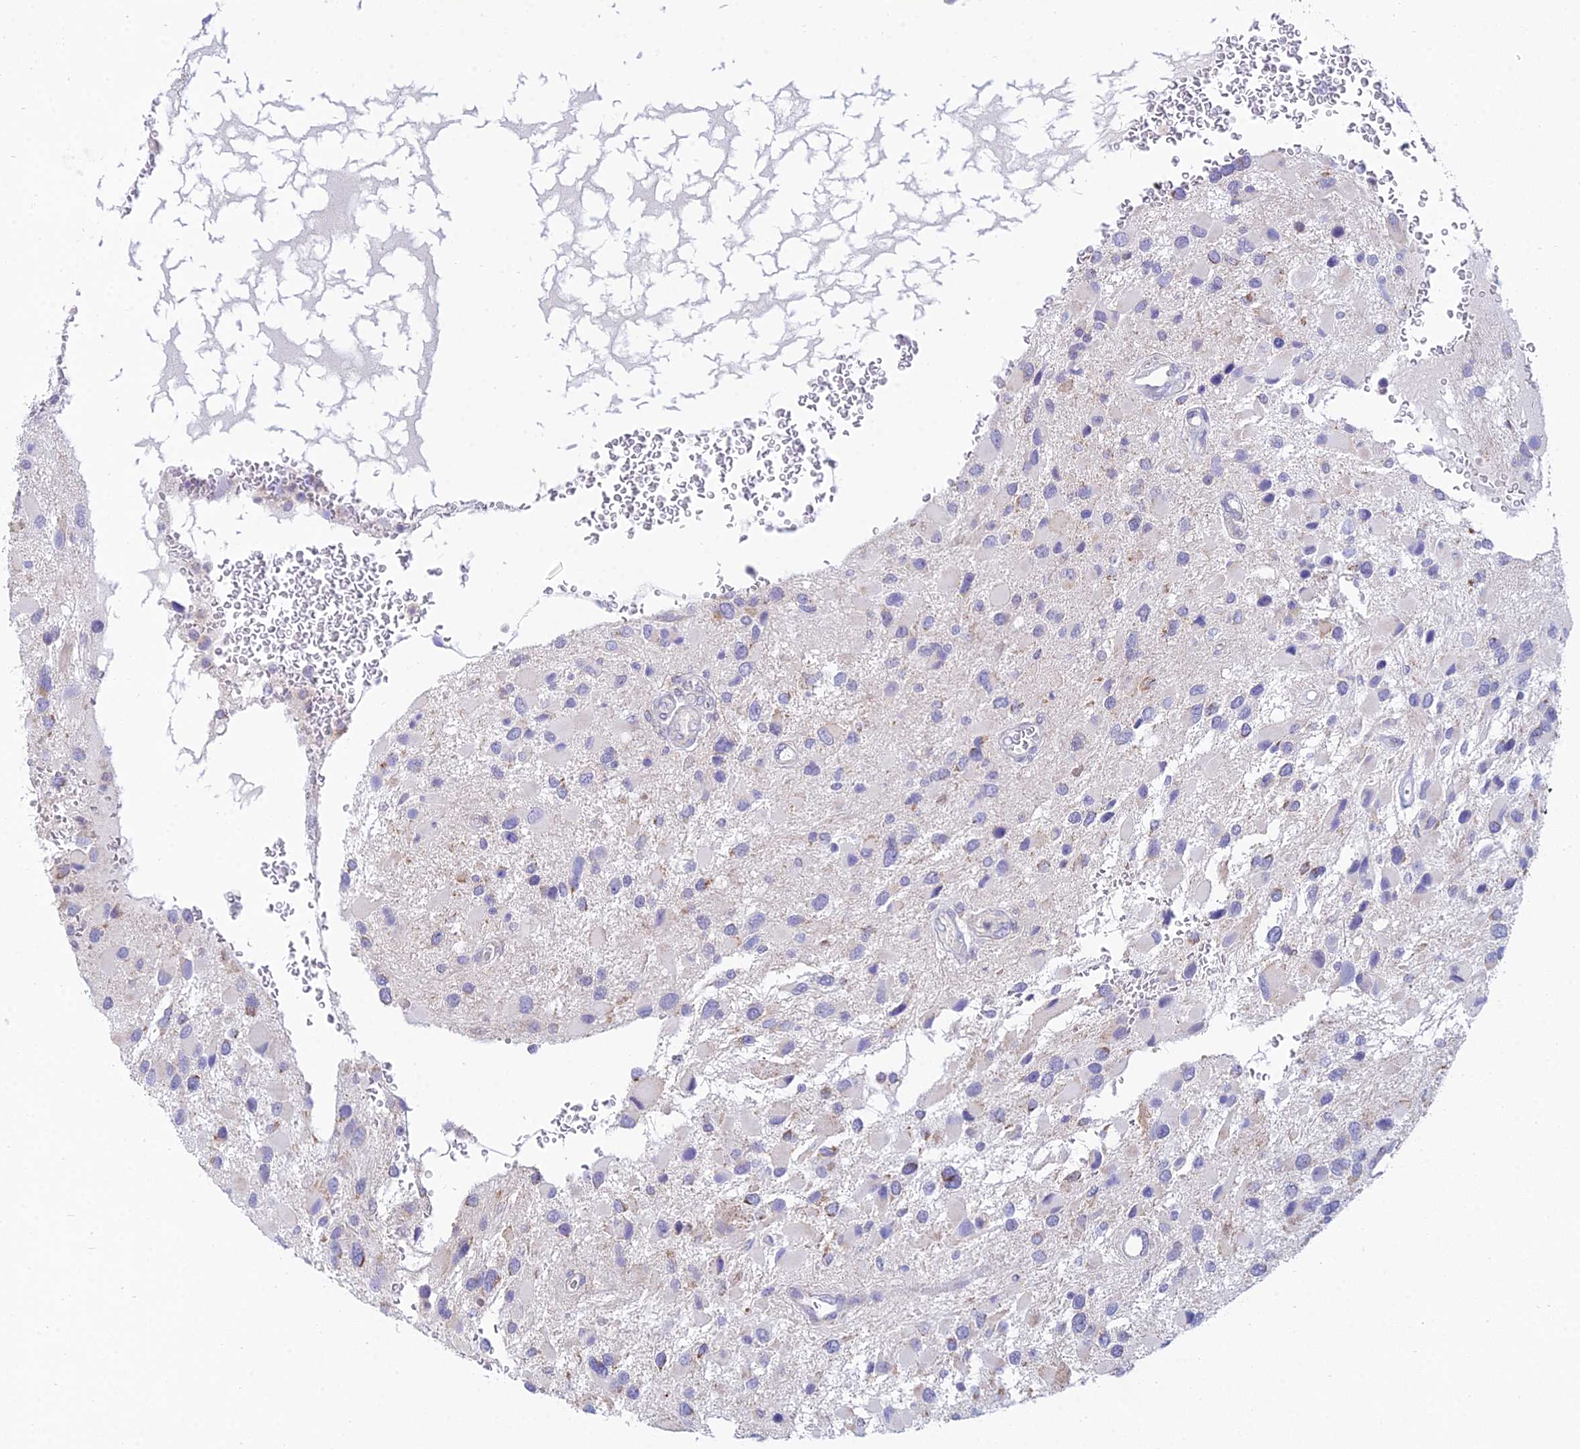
{"staining": {"intensity": "negative", "quantity": "none", "location": "none"}, "tissue": "glioma", "cell_type": "Tumor cells", "image_type": "cancer", "snomed": [{"axis": "morphology", "description": "Glioma, malignant, High grade"}, {"axis": "topography", "description": "Brain"}], "caption": "A histopathology image of malignant glioma (high-grade) stained for a protein exhibits no brown staining in tumor cells.", "gene": "CFAP206", "patient": {"sex": "male", "age": 53}}